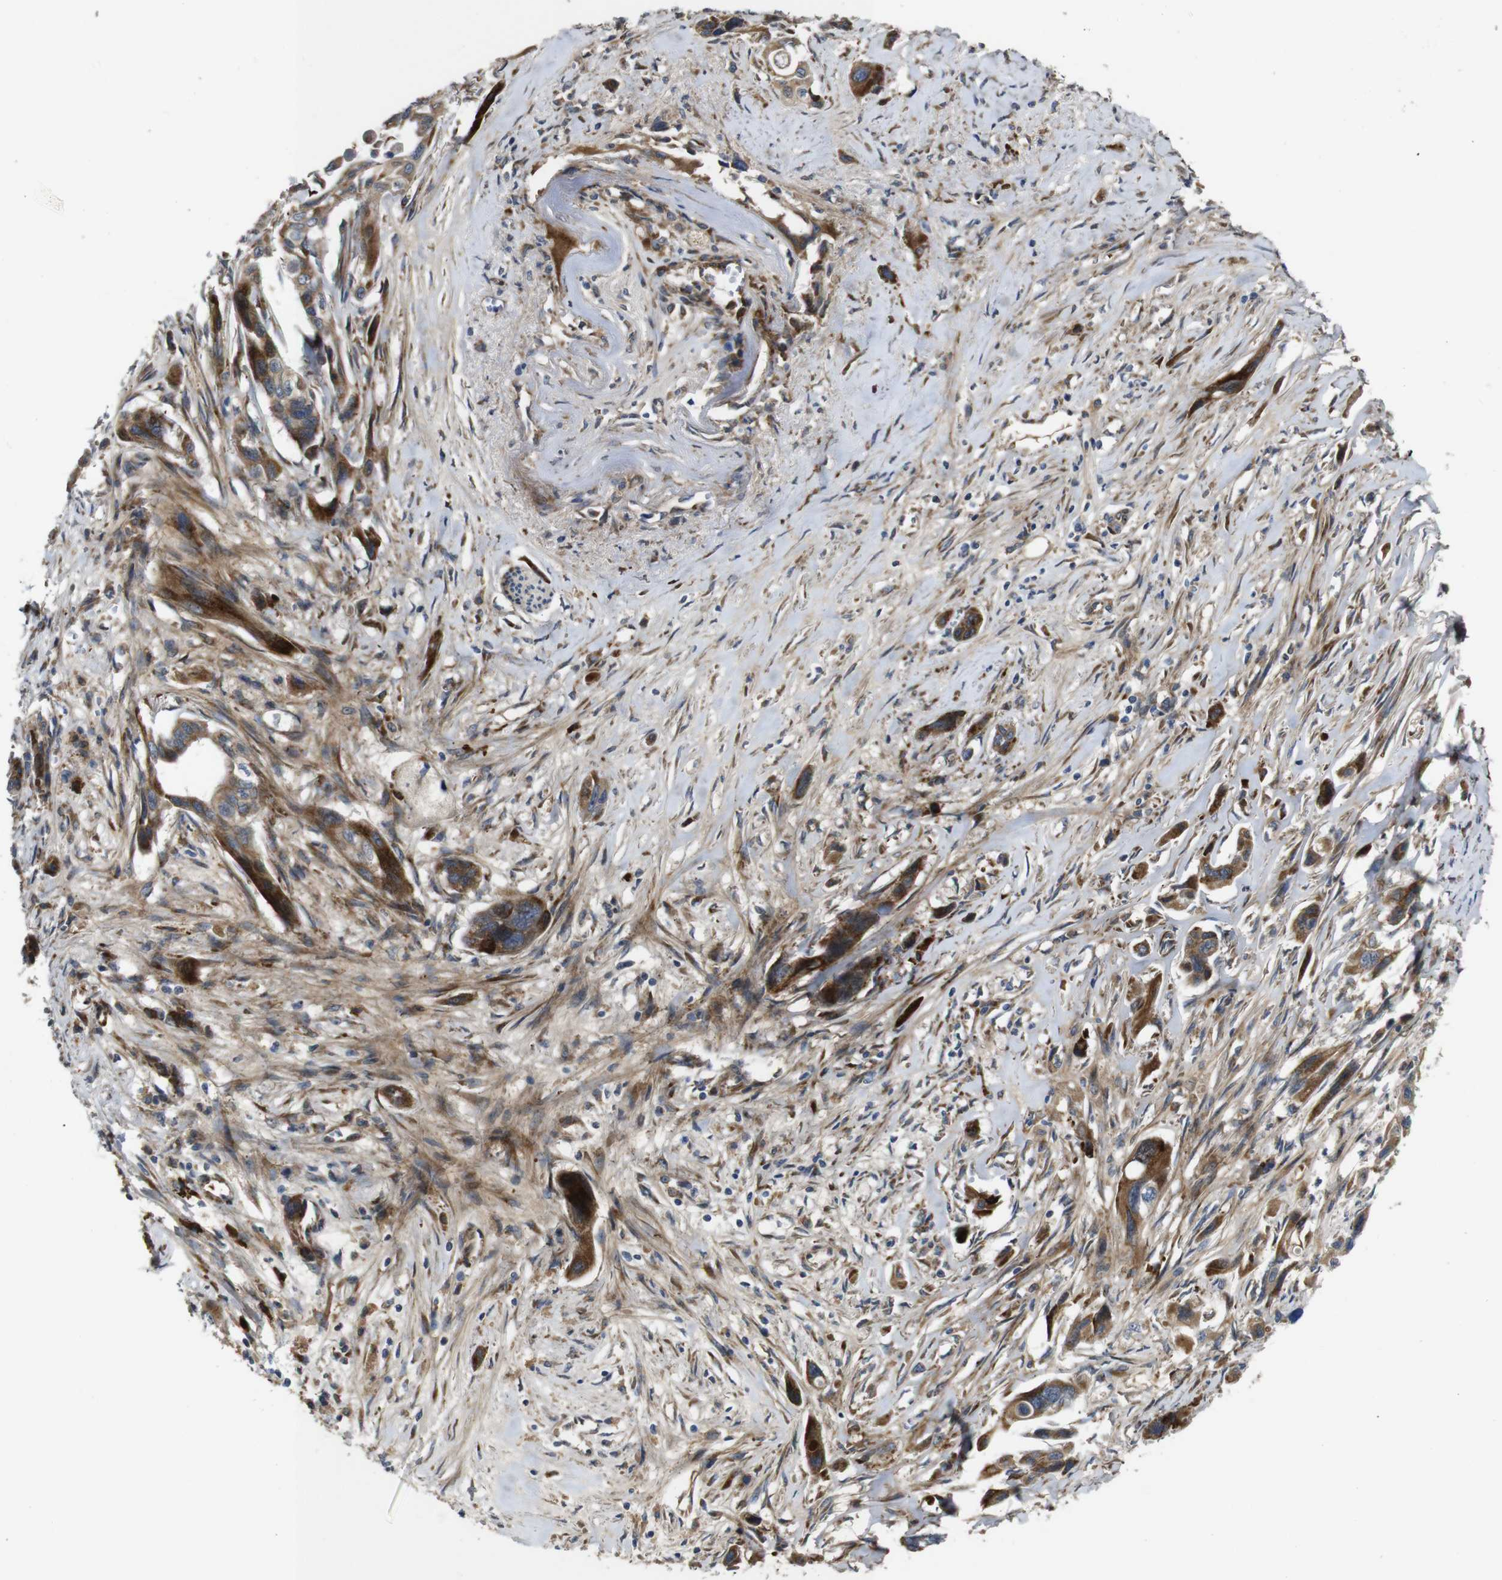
{"staining": {"intensity": "strong", "quantity": ">75%", "location": "cytoplasmic/membranous"}, "tissue": "pancreatic cancer", "cell_type": "Tumor cells", "image_type": "cancer", "snomed": [{"axis": "morphology", "description": "Adenocarcinoma, NOS"}, {"axis": "topography", "description": "Pancreas"}], "caption": "High-power microscopy captured an IHC micrograph of pancreatic adenocarcinoma, revealing strong cytoplasmic/membranous staining in about >75% of tumor cells. (Stains: DAB (3,3'-diaminobenzidine) in brown, nuclei in blue, Microscopy: brightfield microscopy at high magnification).", "gene": "UBE2G2", "patient": {"sex": "male", "age": 73}}